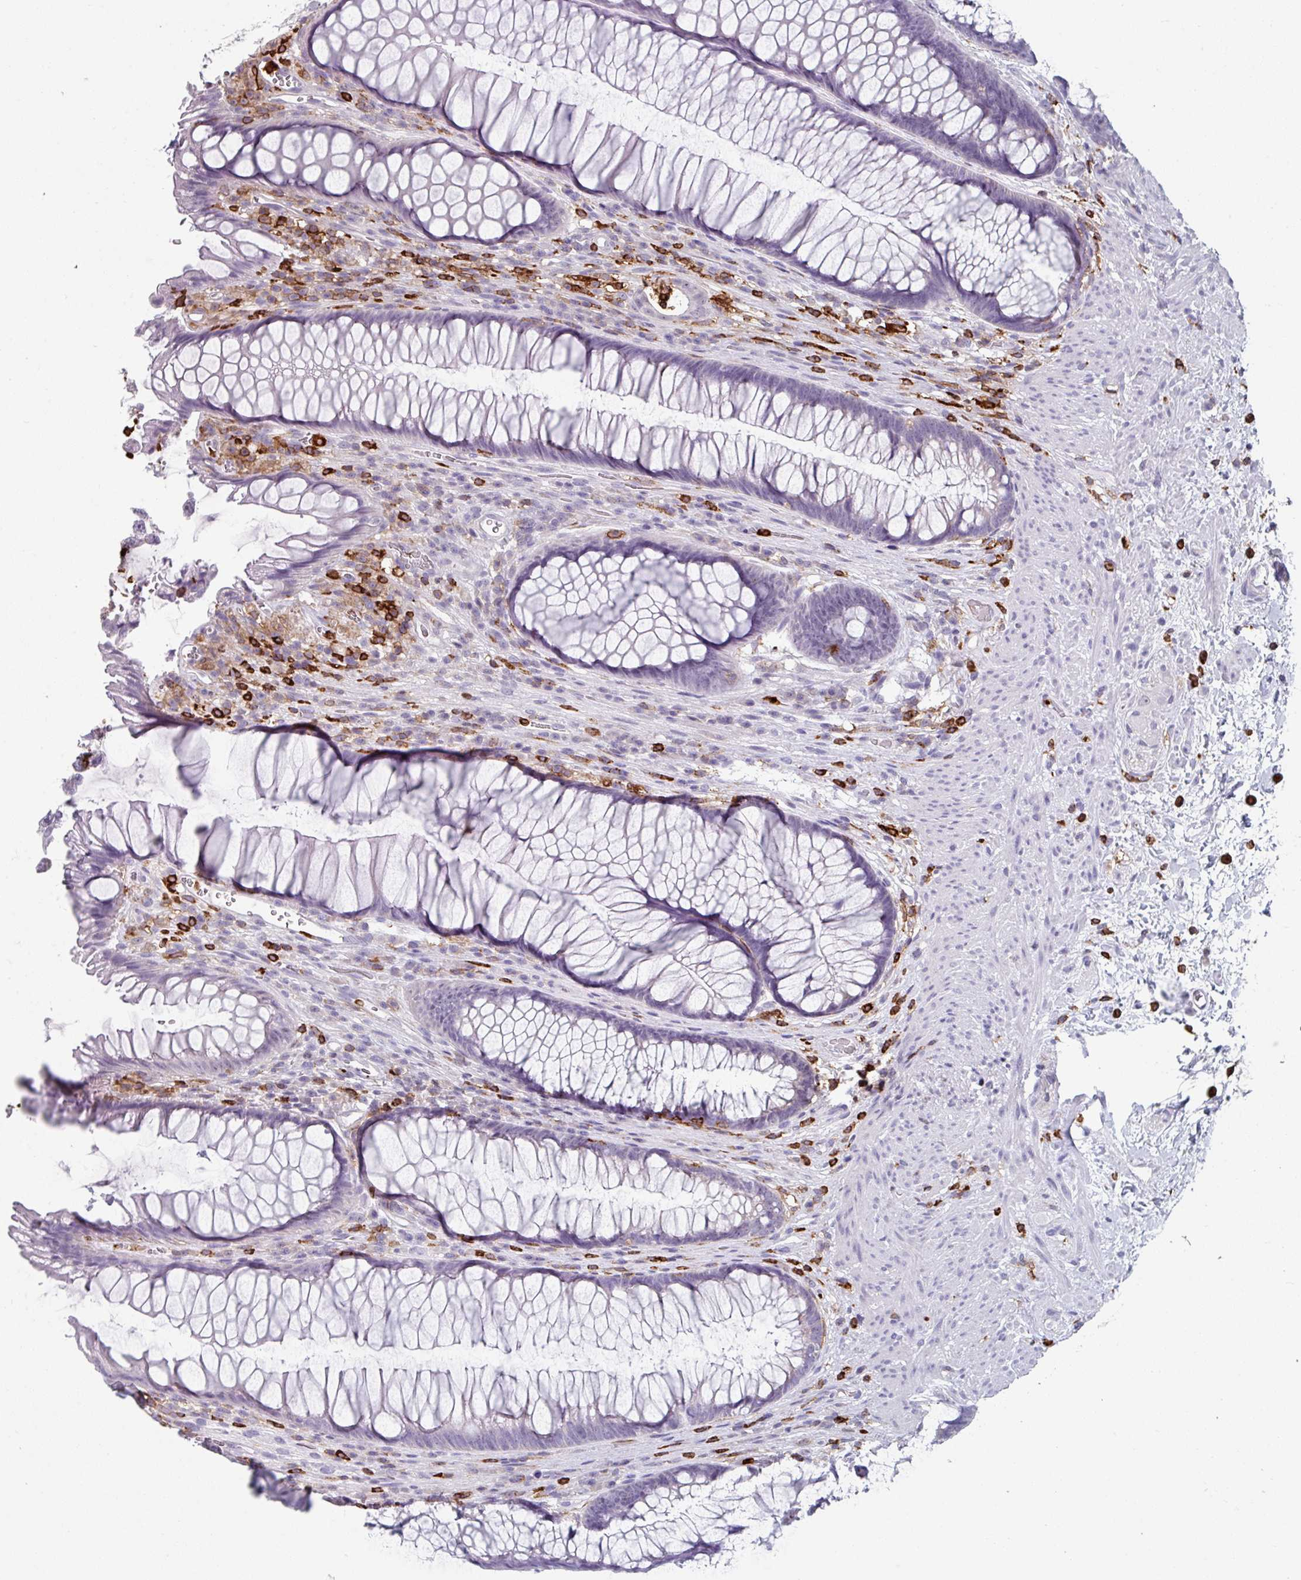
{"staining": {"intensity": "negative", "quantity": "none", "location": "none"}, "tissue": "rectum", "cell_type": "Glandular cells", "image_type": "normal", "snomed": [{"axis": "morphology", "description": "Normal tissue, NOS"}, {"axis": "topography", "description": "Smooth muscle"}, {"axis": "topography", "description": "Rectum"}], "caption": "This is a micrograph of immunohistochemistry (IHC) staining of benign rectum, which shows no staining in glandular cells.", "gene": "EXOSC5", "patient": {"sex": "male", "age": 53}}